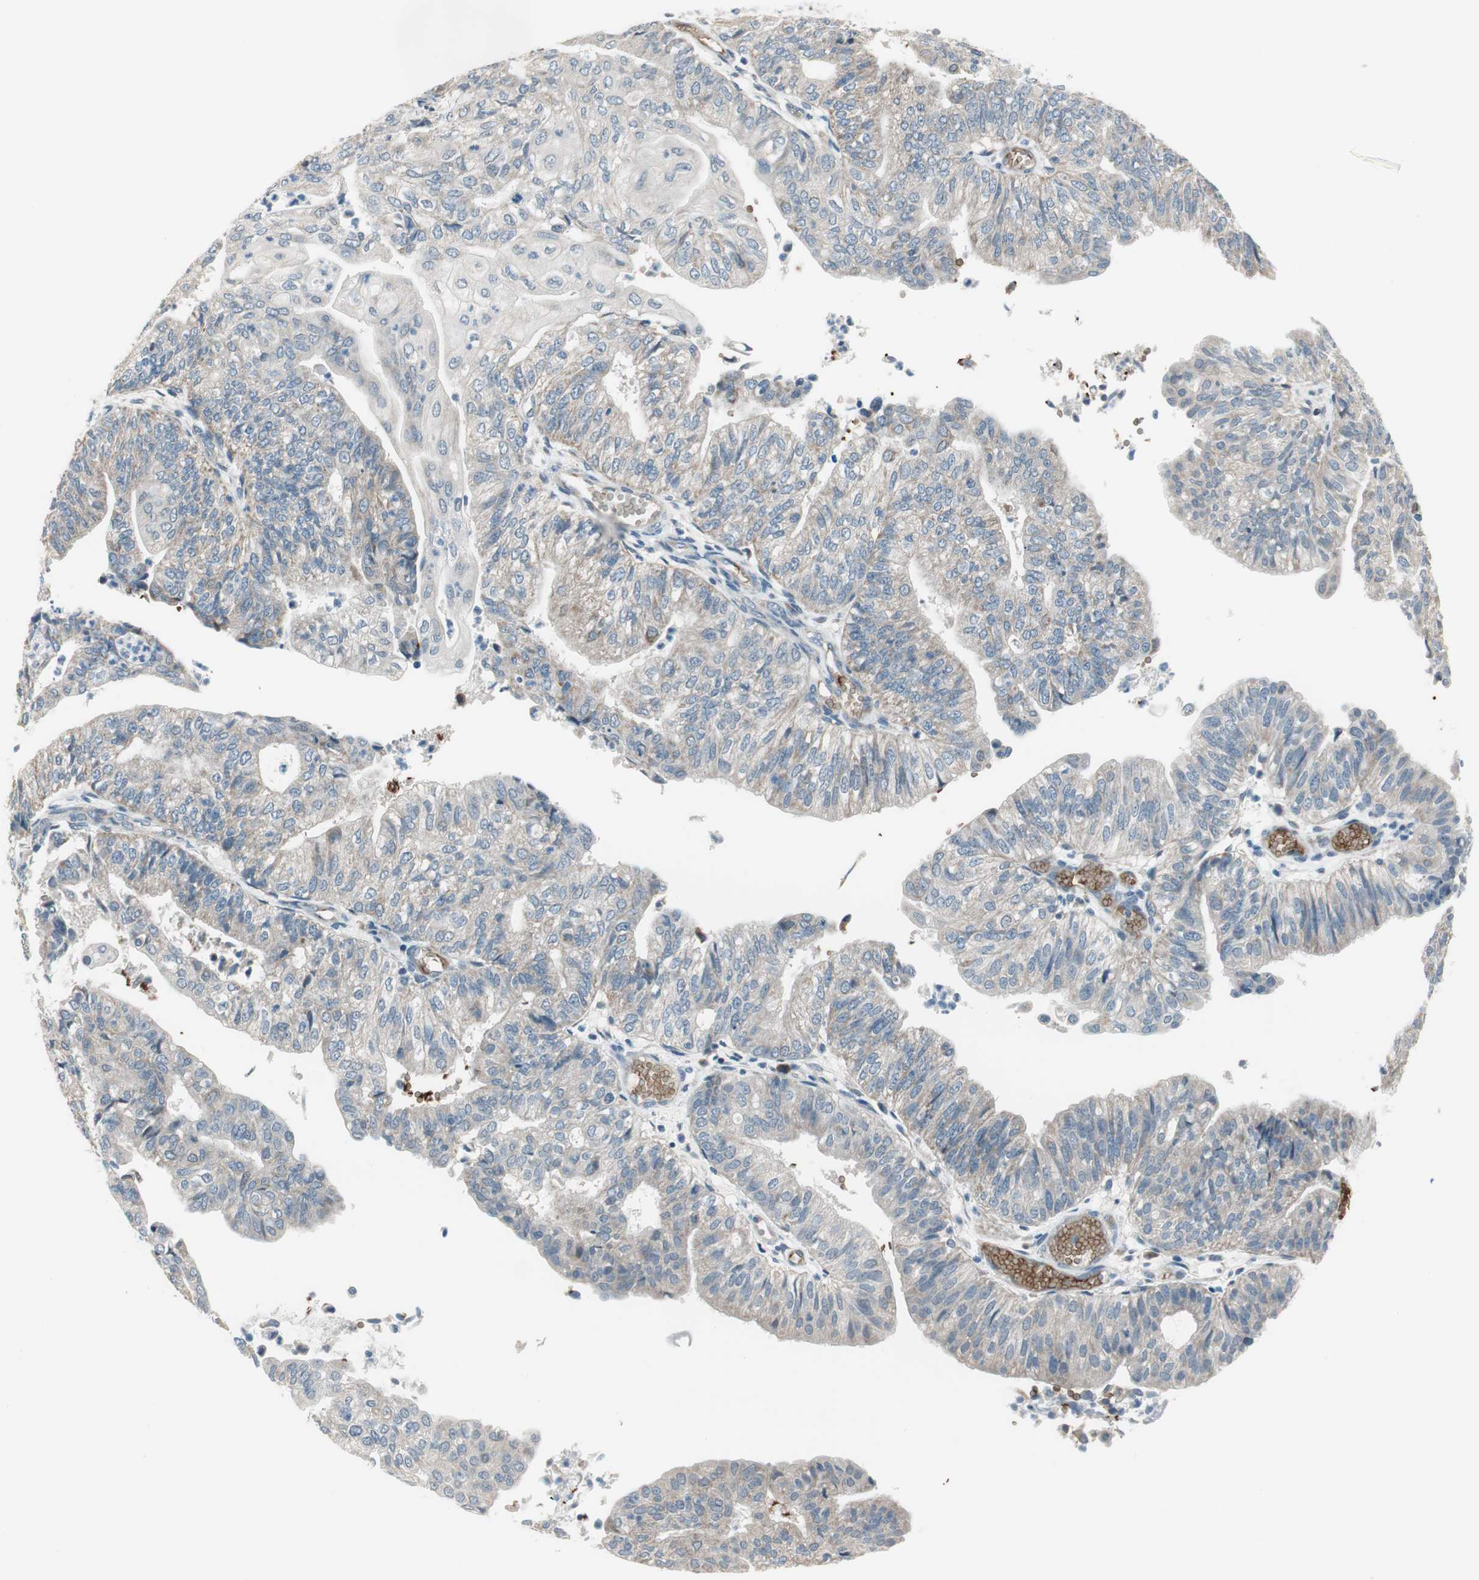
{"staining": {"intensity": "weak", "quantity": "25%-75%", "location": "cytoplasmic/membranous"}, "tissue": "endometrial cancer", "cell_type": "Tumor cells", "image_type": "cancer", "snomed": [{"axis": "morphology", "description": "Adenocarcinoma, NOS"}, {"axis": "topography", "description": "Endometrium"}], "caption": "This is an image of immunohistochemistry staining of endometrial cancer, which shows weak expression in the cytoplasmic/membranous of tumor cells.", "gene": "GYPC", "patient": {"sex": "female", "age": 59}}